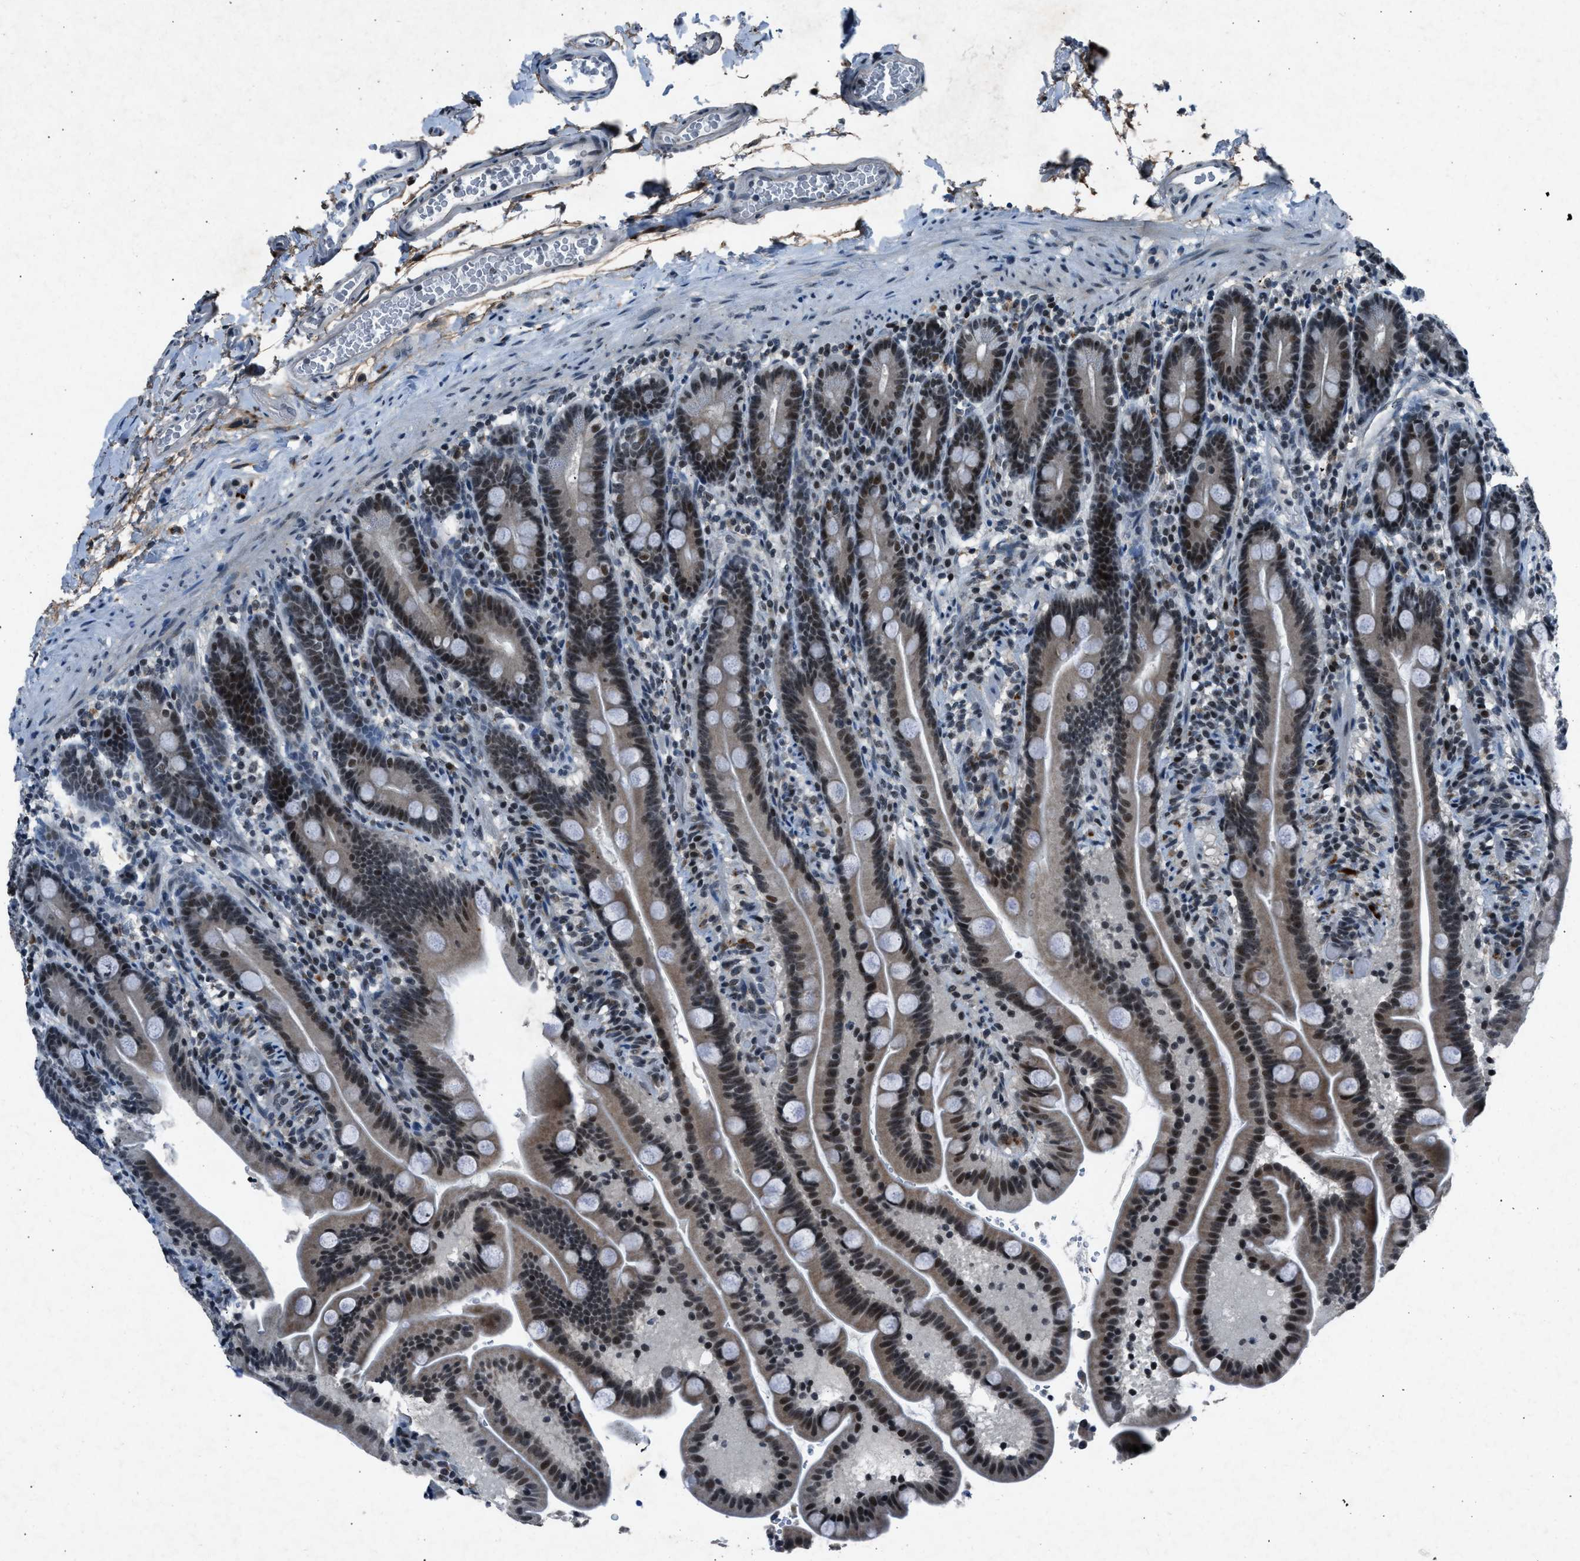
{"staining": {"intensity": "moderate", "quantity": "25%-75%", "location": "cytoplasmic/membranous,nuclear"}, "tissue": "duodenum", "cell_type": "Glandular cells", "image_type": "normal", "snomed": [{"axis": "morphology", "description": "Normal tissue, NOS"}, {"axis": "topography", "description": "Duodenum"}], "caption": "Approximately 25%-75% of glandular cells in unremarkable duodenum exhibit moderate cytoplasmic/membranous,nuclear protein positivity as visualized by brown immunohistochemical staining.", "gene": "ADCY1", "patient": {"sex": "male", "age": 54}}